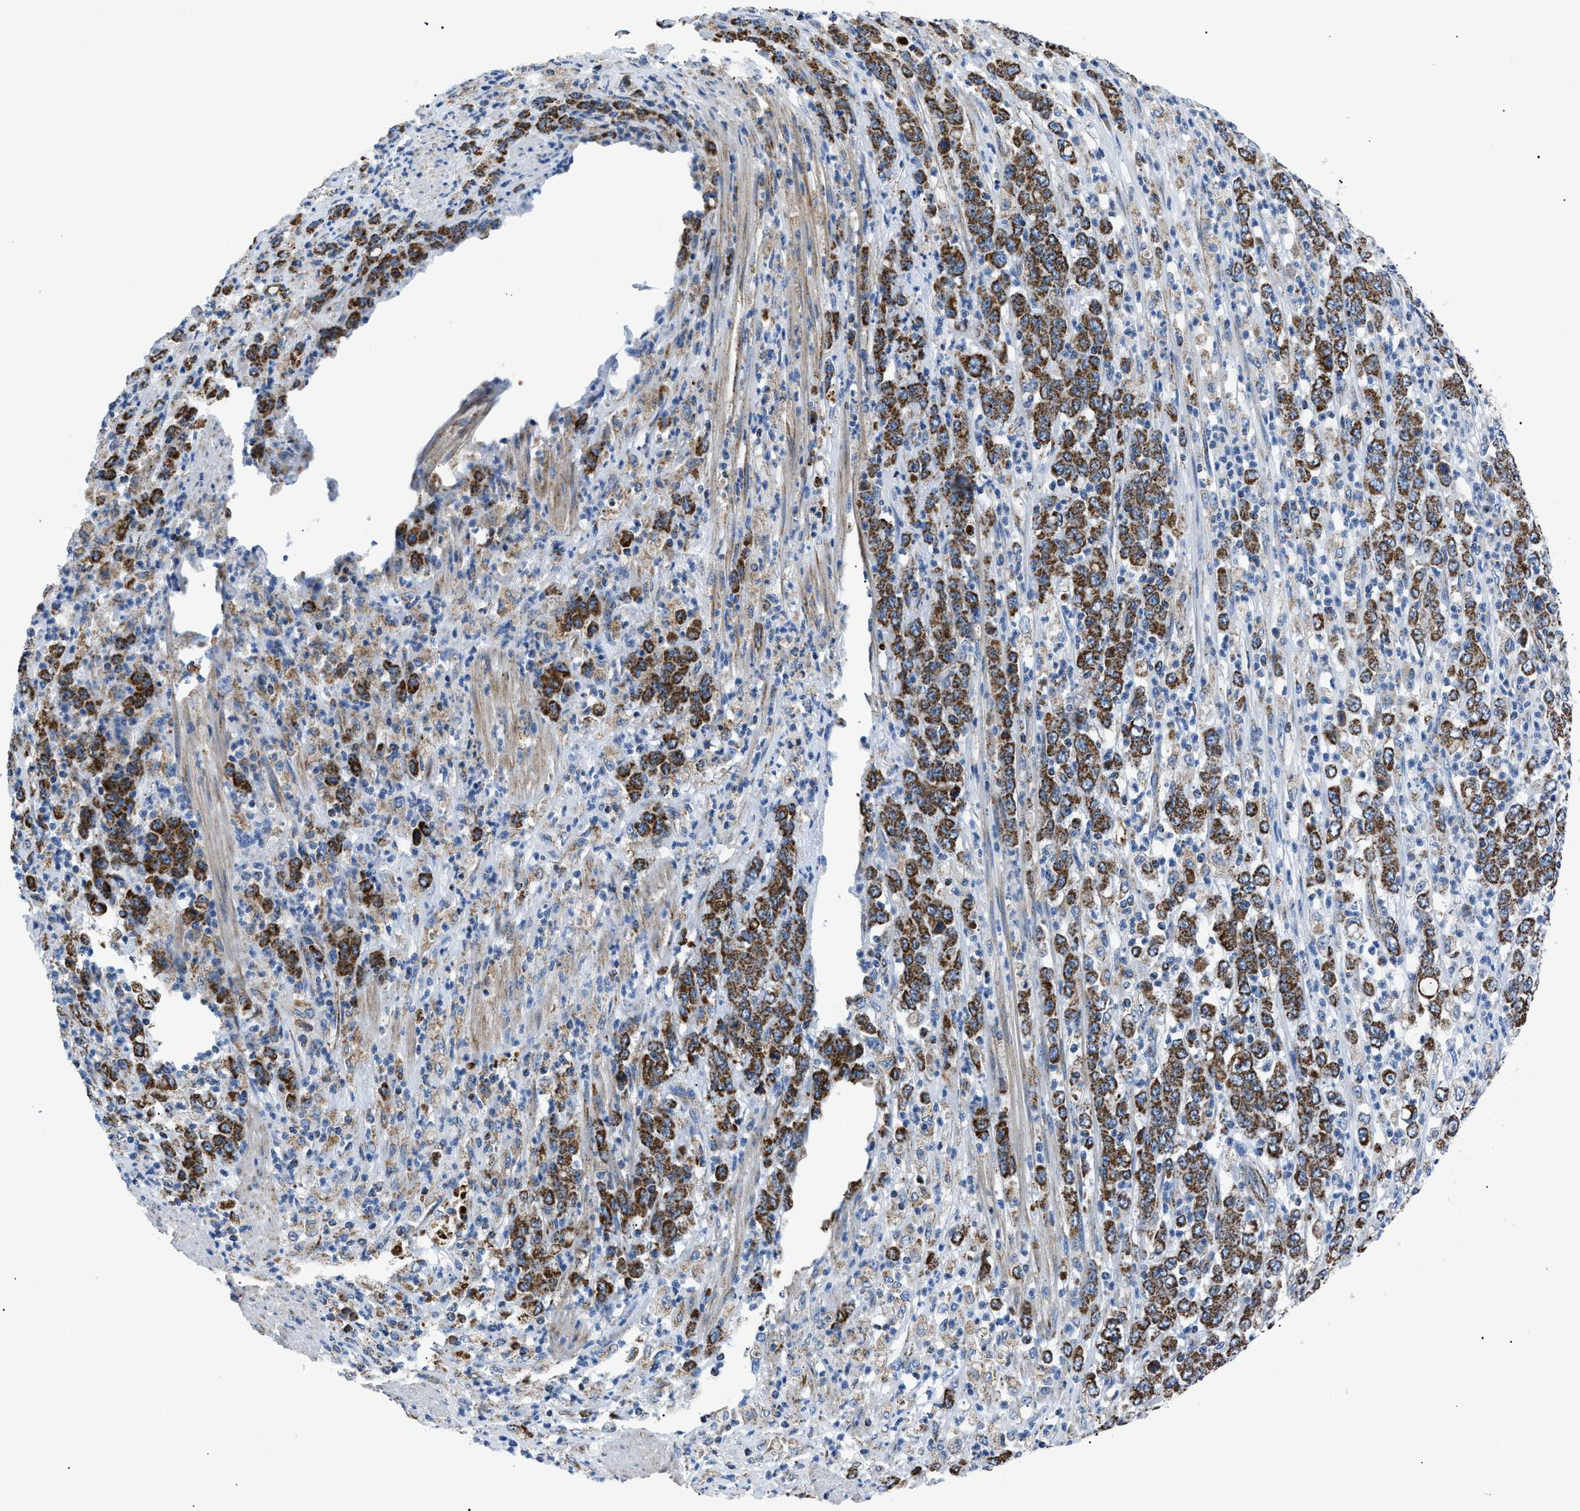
{"staining": {"intensity": "strong", "quantity": ">75%", "location": "cytoplasmic/membranous"}, "tissue": "stomach cancer", "cell_type": "Tumor cells", "image_type": "cancer", "snomed": [{"axis": "morphology", "description": "Adenocarcinoma, NOS"}, {"axis": "topography", "description": "Stomach, lower"}], "caption": "The micrograph demonstrates immunohistochemical staining of stomach cancer (adenocarcinoma). There is strong cytoplasmic/membranous staining is present in approximately >75% of tumor cells.", "gene": "PHB2", "patient": {"sex": "female", "age": 71}}